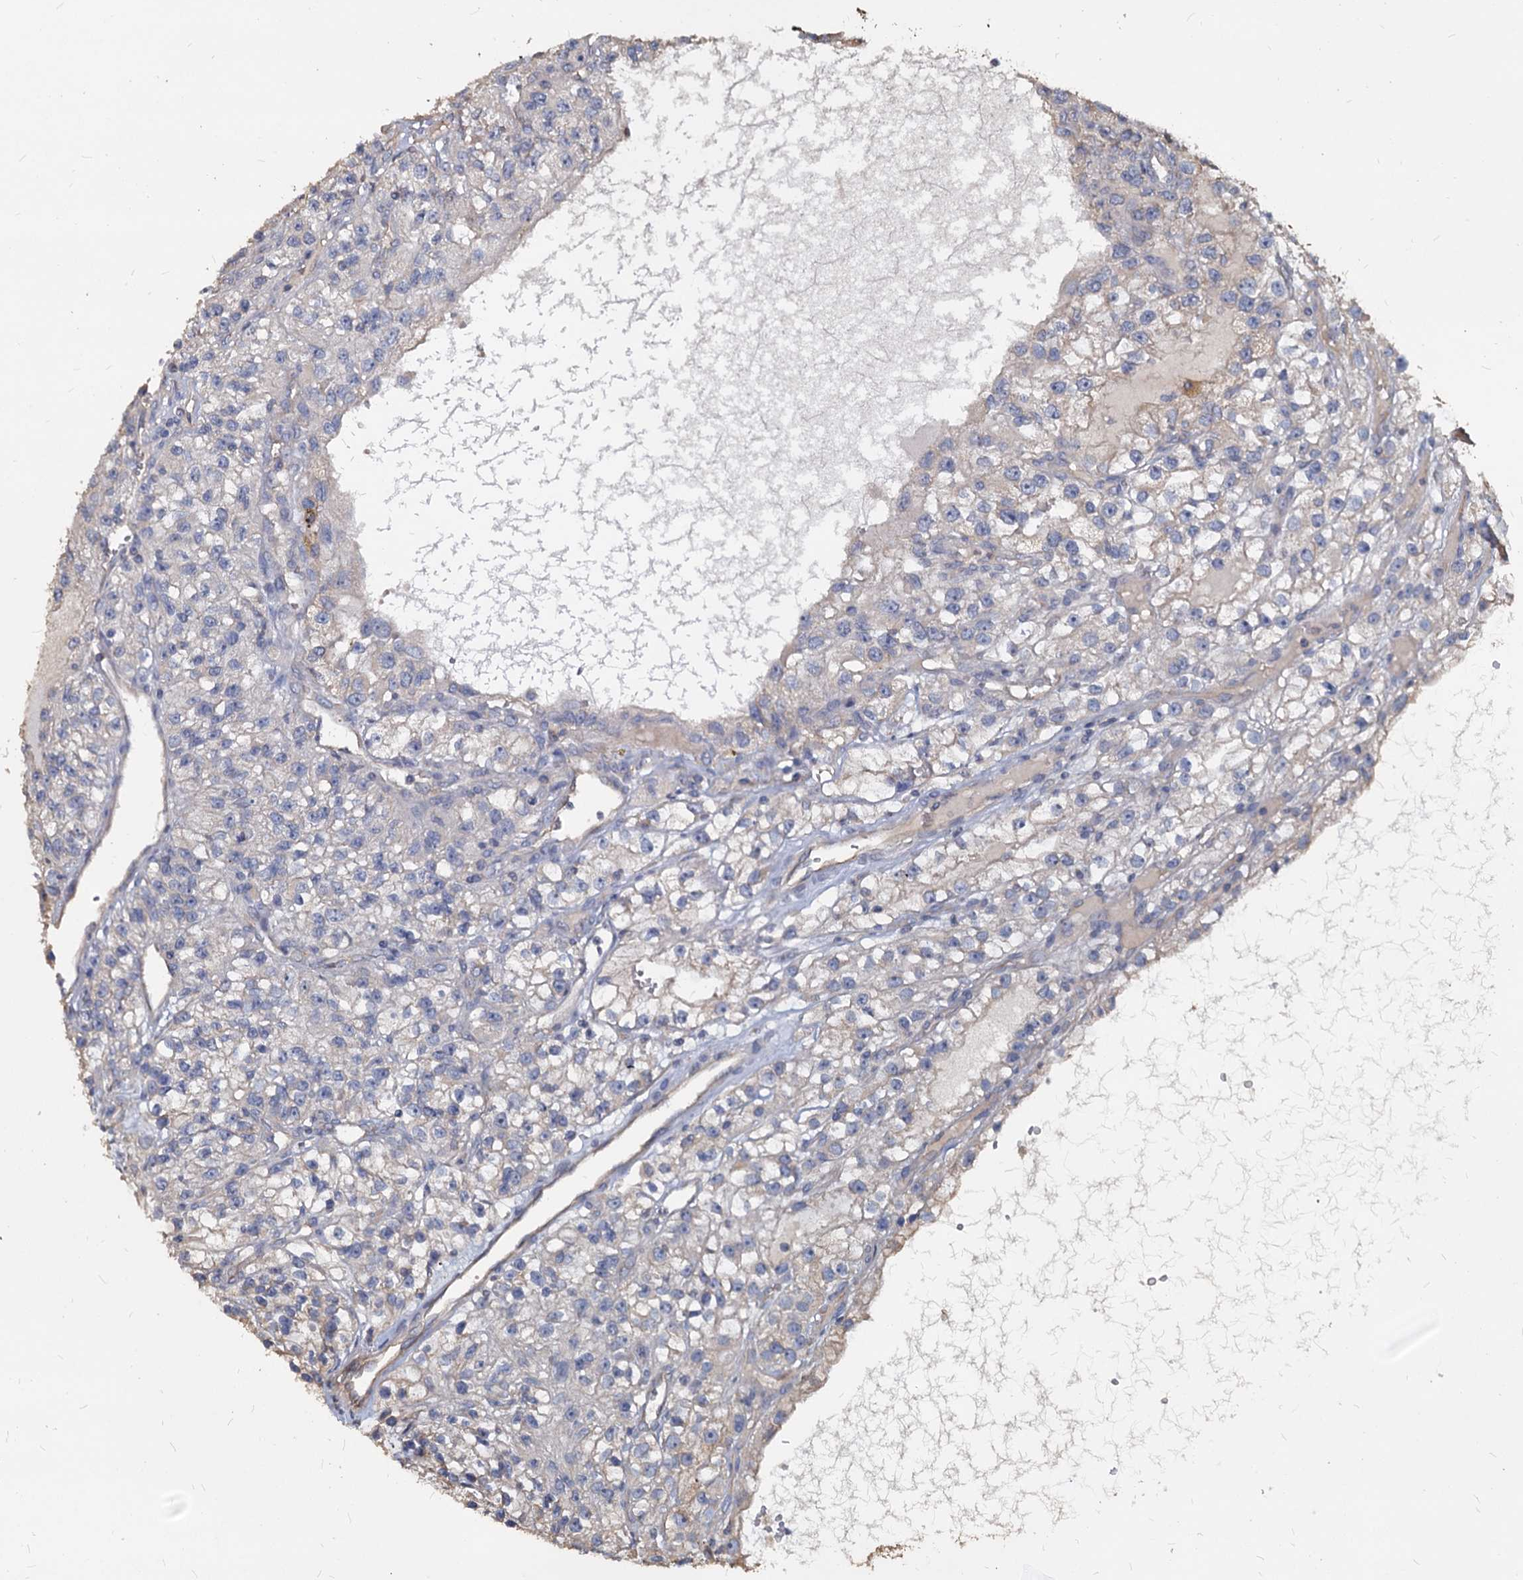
{"staining": {"intensity": "weak", "quantity": "<25%", "location": "cytoplasmic/membranous"}, "tissue": "renal cancer", "cell_type": "Tumor cells", "image_type": "cancer", "snomed": [{"axis": "morphology", "description": "Adenocarcinoma, NOS"}, {"axis": "topography", "description": "Kidney"}], "caption": "High magnification brightfield microscopy of renal cancer (adenocarcinoma) stained with DAB (3,3'-diaminobenzidine) (brown) and counterstained with hematoxylin (blue): tumor cells show no significant positivity.", "gene": "DEPDC4", "patient": {"sex": "female", "age": 57}}